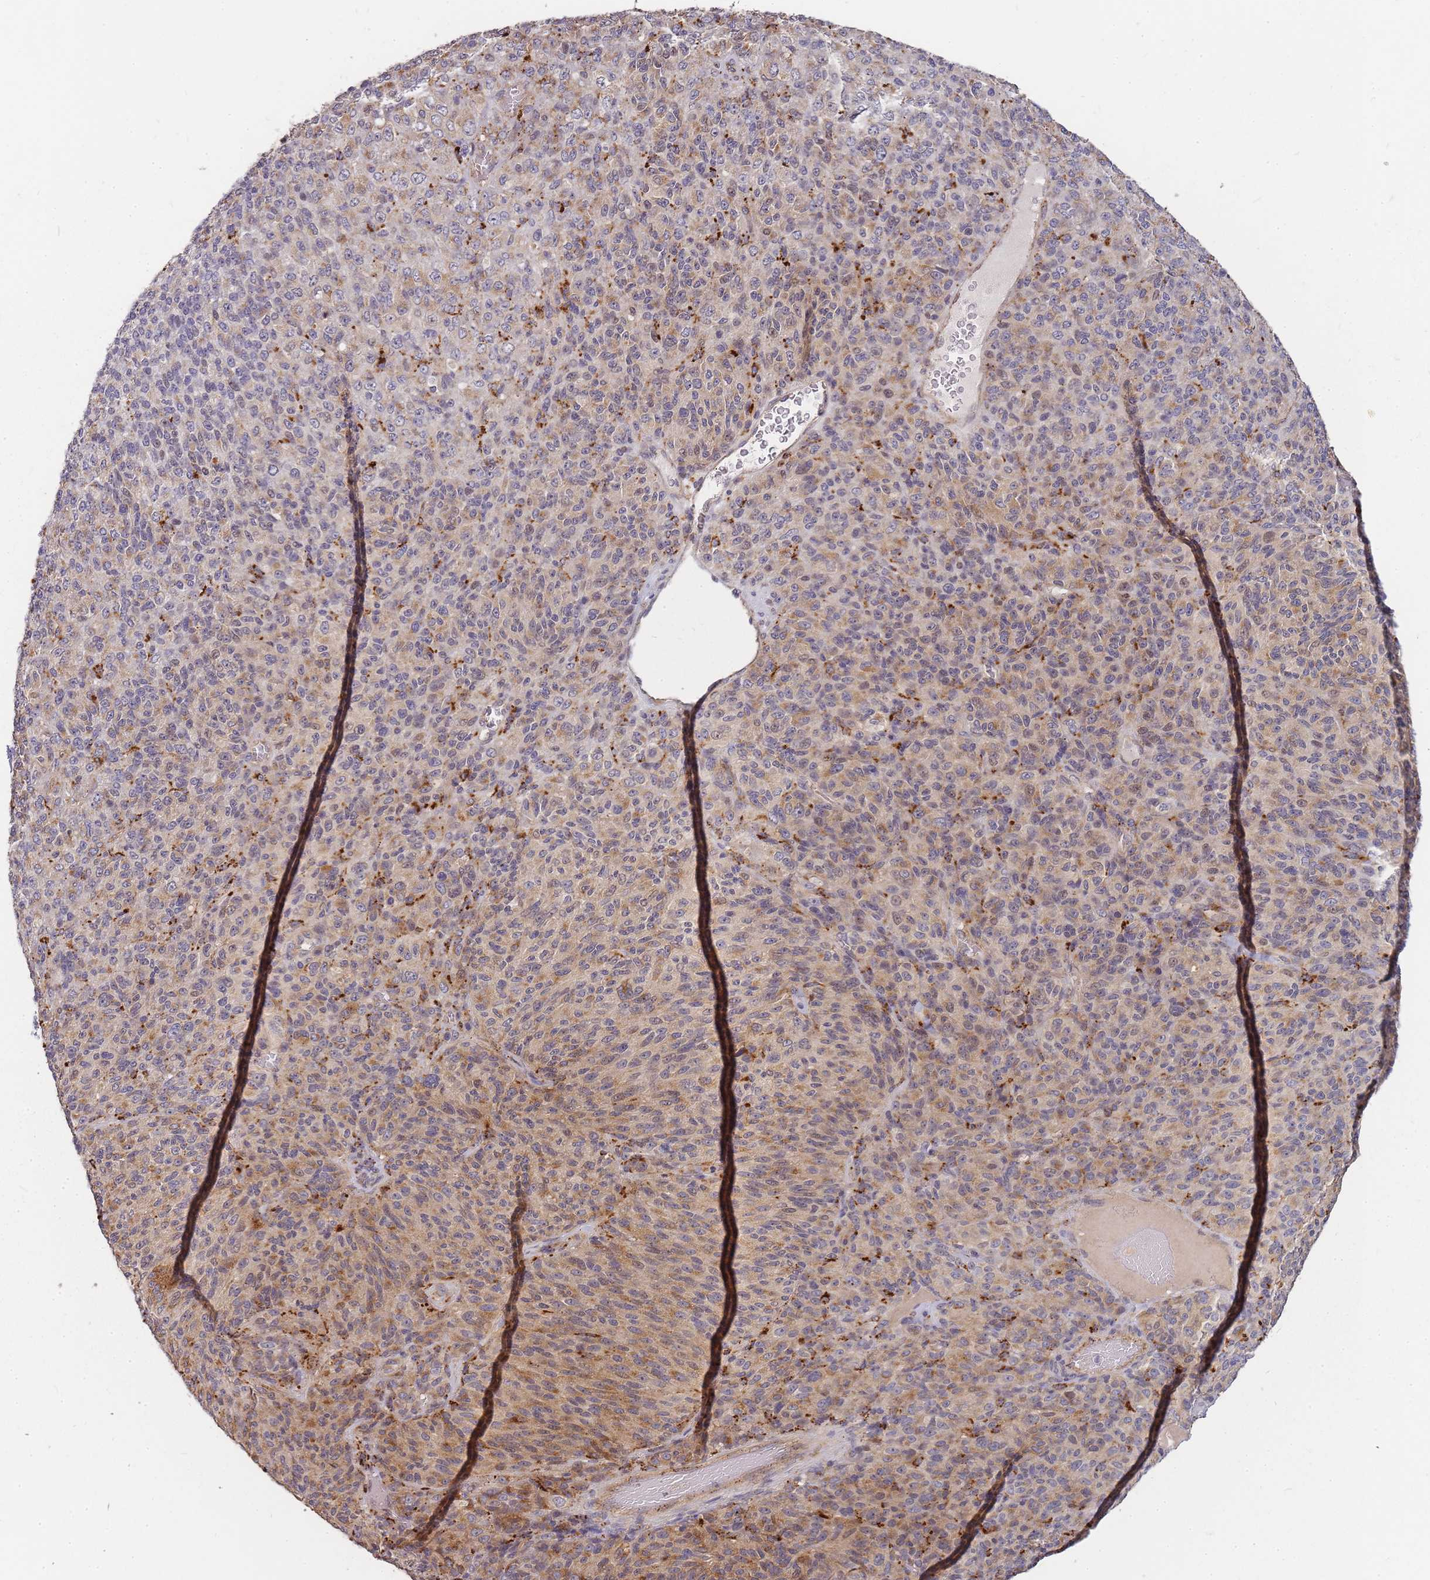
{"staining": {"intensity": "moderate", "quantity": "25%-75%", "location": "cytoplasmic/membranous"}, "tissue": "melanoma", "cell_type": "Tumor cells", "image_type": "cancer", "snomed": [{"axis": "morphology", "description": "Malignant melanoma, Metastatic site"}, {"axis": "topography", "description": "Brain"}], "caption": "A photomicrograph of human malignant melanoma (metastatic site) stained for a protein reveals moderate cytoplasmic/membranous brown staining in tumor cells. The staining was performed using DAB (3,3'-diaminobenzidine) to visualize the protein expression in brown, while the nuclei were stained in blue with hematoxylin (Magnification: 20x).", "gene": "ATG5", "patient": {"sex": "female", "age": 56}}